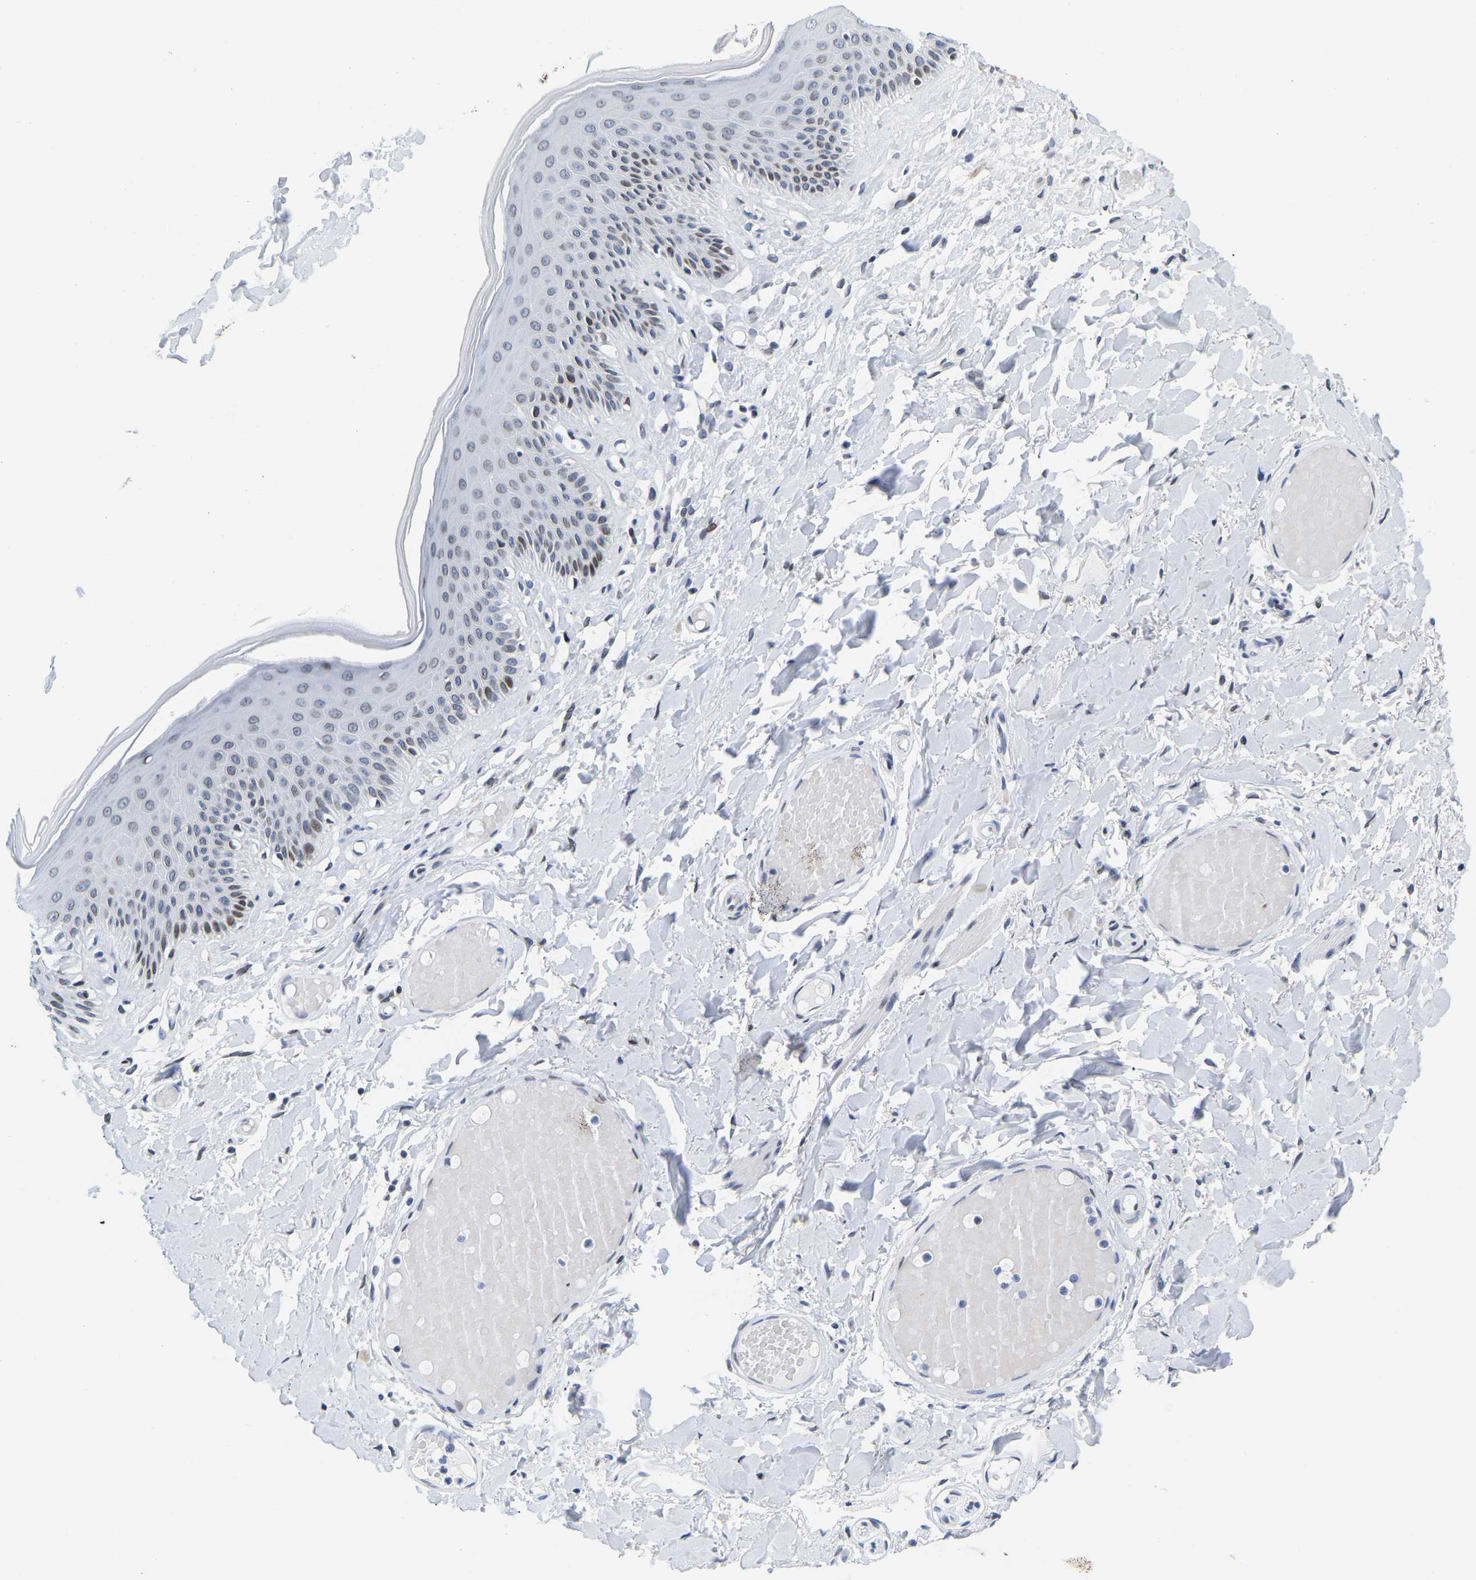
{"staining": {"intensity": "moderate", "quantity": "<25%", "location": "cytoplasmic/membranous"}, "tissue": "skin", "cell_type": "Epidermal cells", "image_type": "normal", "snomed": [{"axis": "morphology", "description": "Normal tissue, NOS"}, {"axis": "topography", "description": "Vulva"}], "caption": "IHC micrograph of normal skin: human skin stained using immunohistochemistry (IHC) shows low levels of moderate protein expression localized specifically in the cytoplasmic/membranous of epidermal cells, appearing as a cytoplasmic/membranous brown color.", "gene": "UPK3A", "patient": {"sex": "female", "age": 73}}